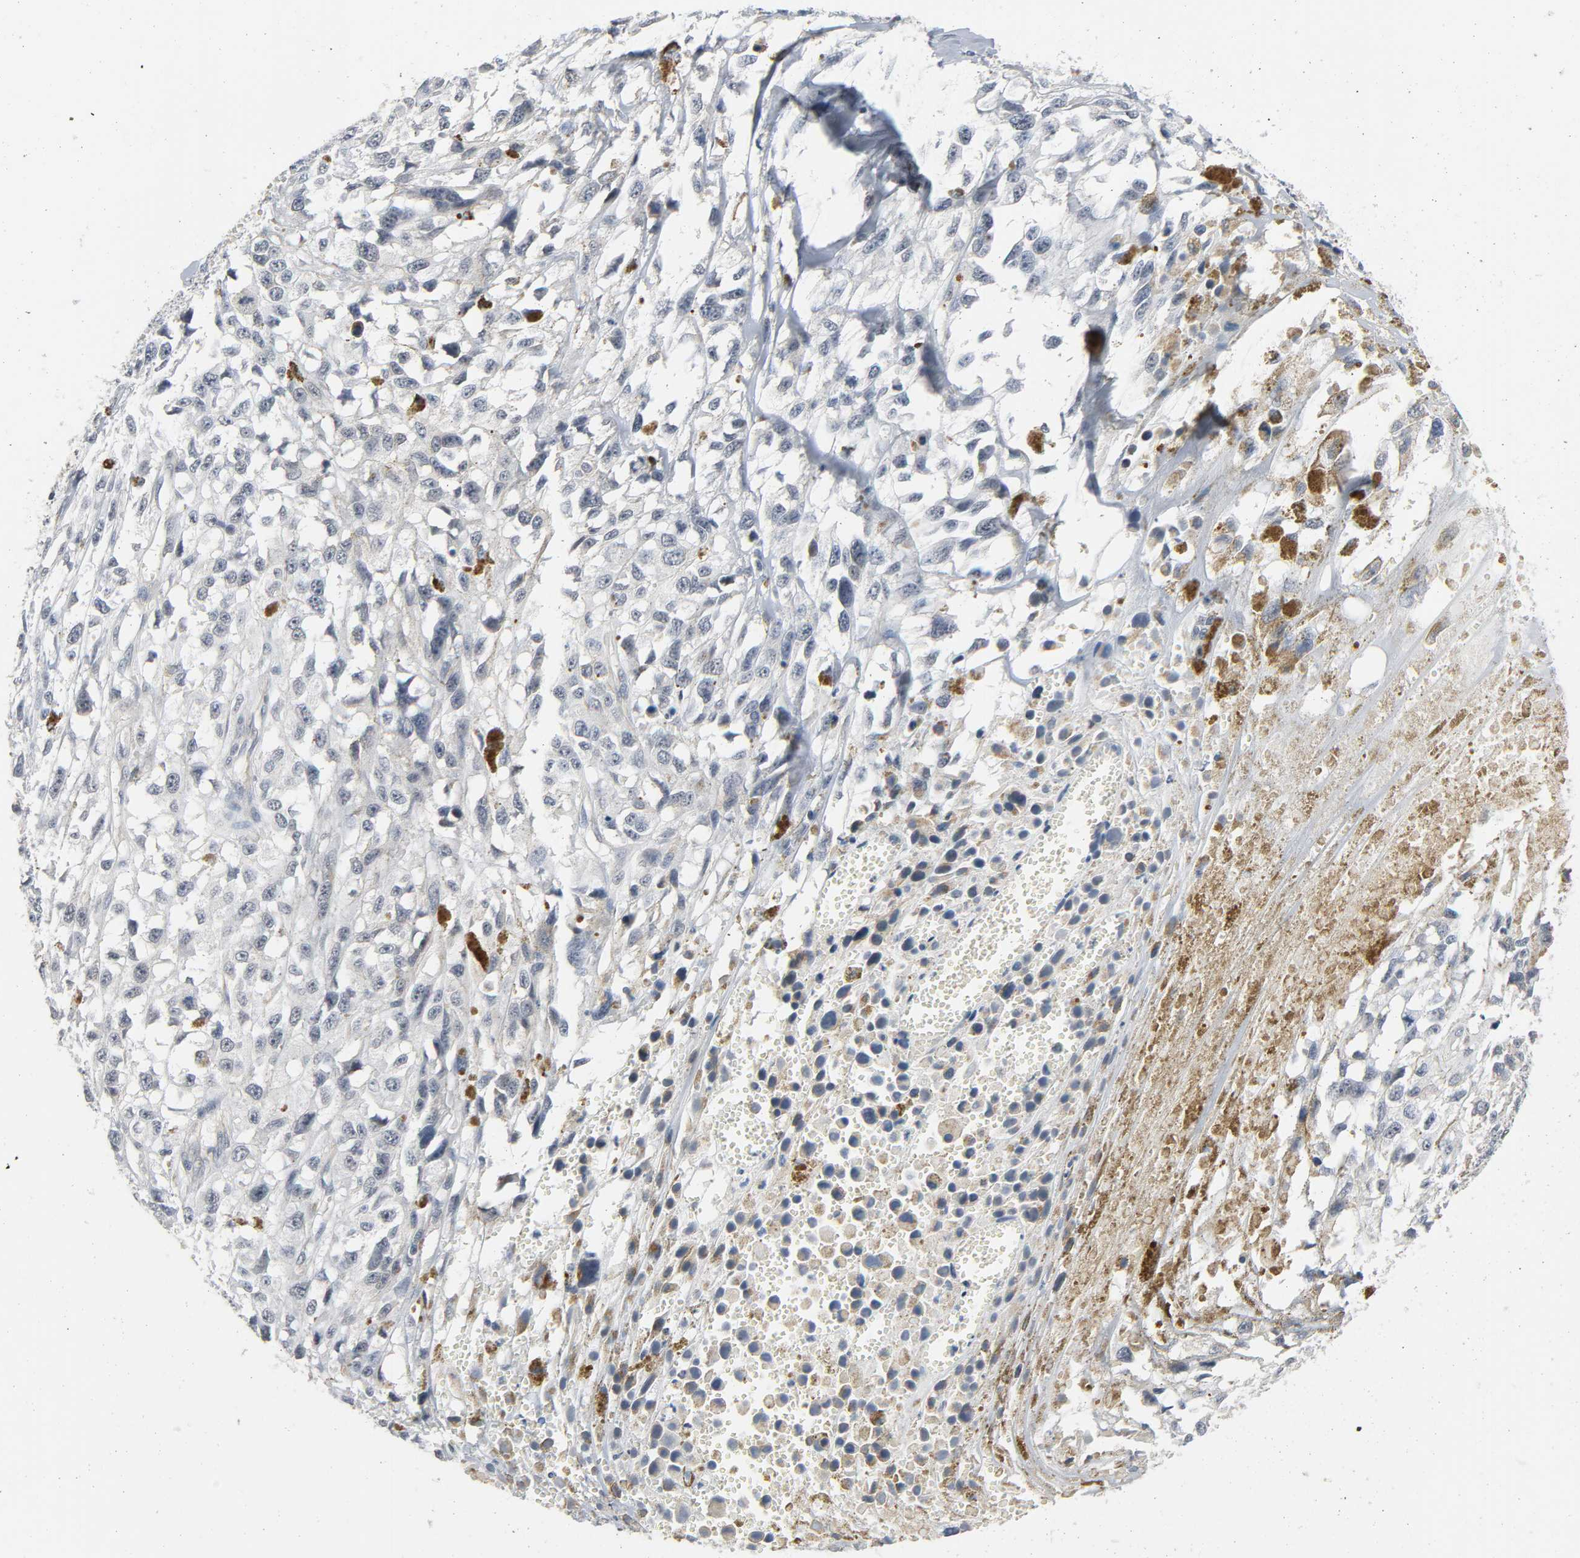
{"staining": {"intensity": "negative", "quantity": "none", "location": "none"}, "tissue": "melanoma", "cell_type": "Tumor cells", "image_type": "cancer", "snomed": [{"axis": "morphology", "description": "Malignant melanoma, Metastatic site"}, {"axis": "topography", "description": "Lymph node"}], "caption": "High power microscopy histopathology image of an immunohistochemistry photomicrograph of melanoma, revealing no significant staining in tumor cells. Nuclei are stained in blue.", "gene": "CD4", "patient": {"sex": "male", "age": 59}}